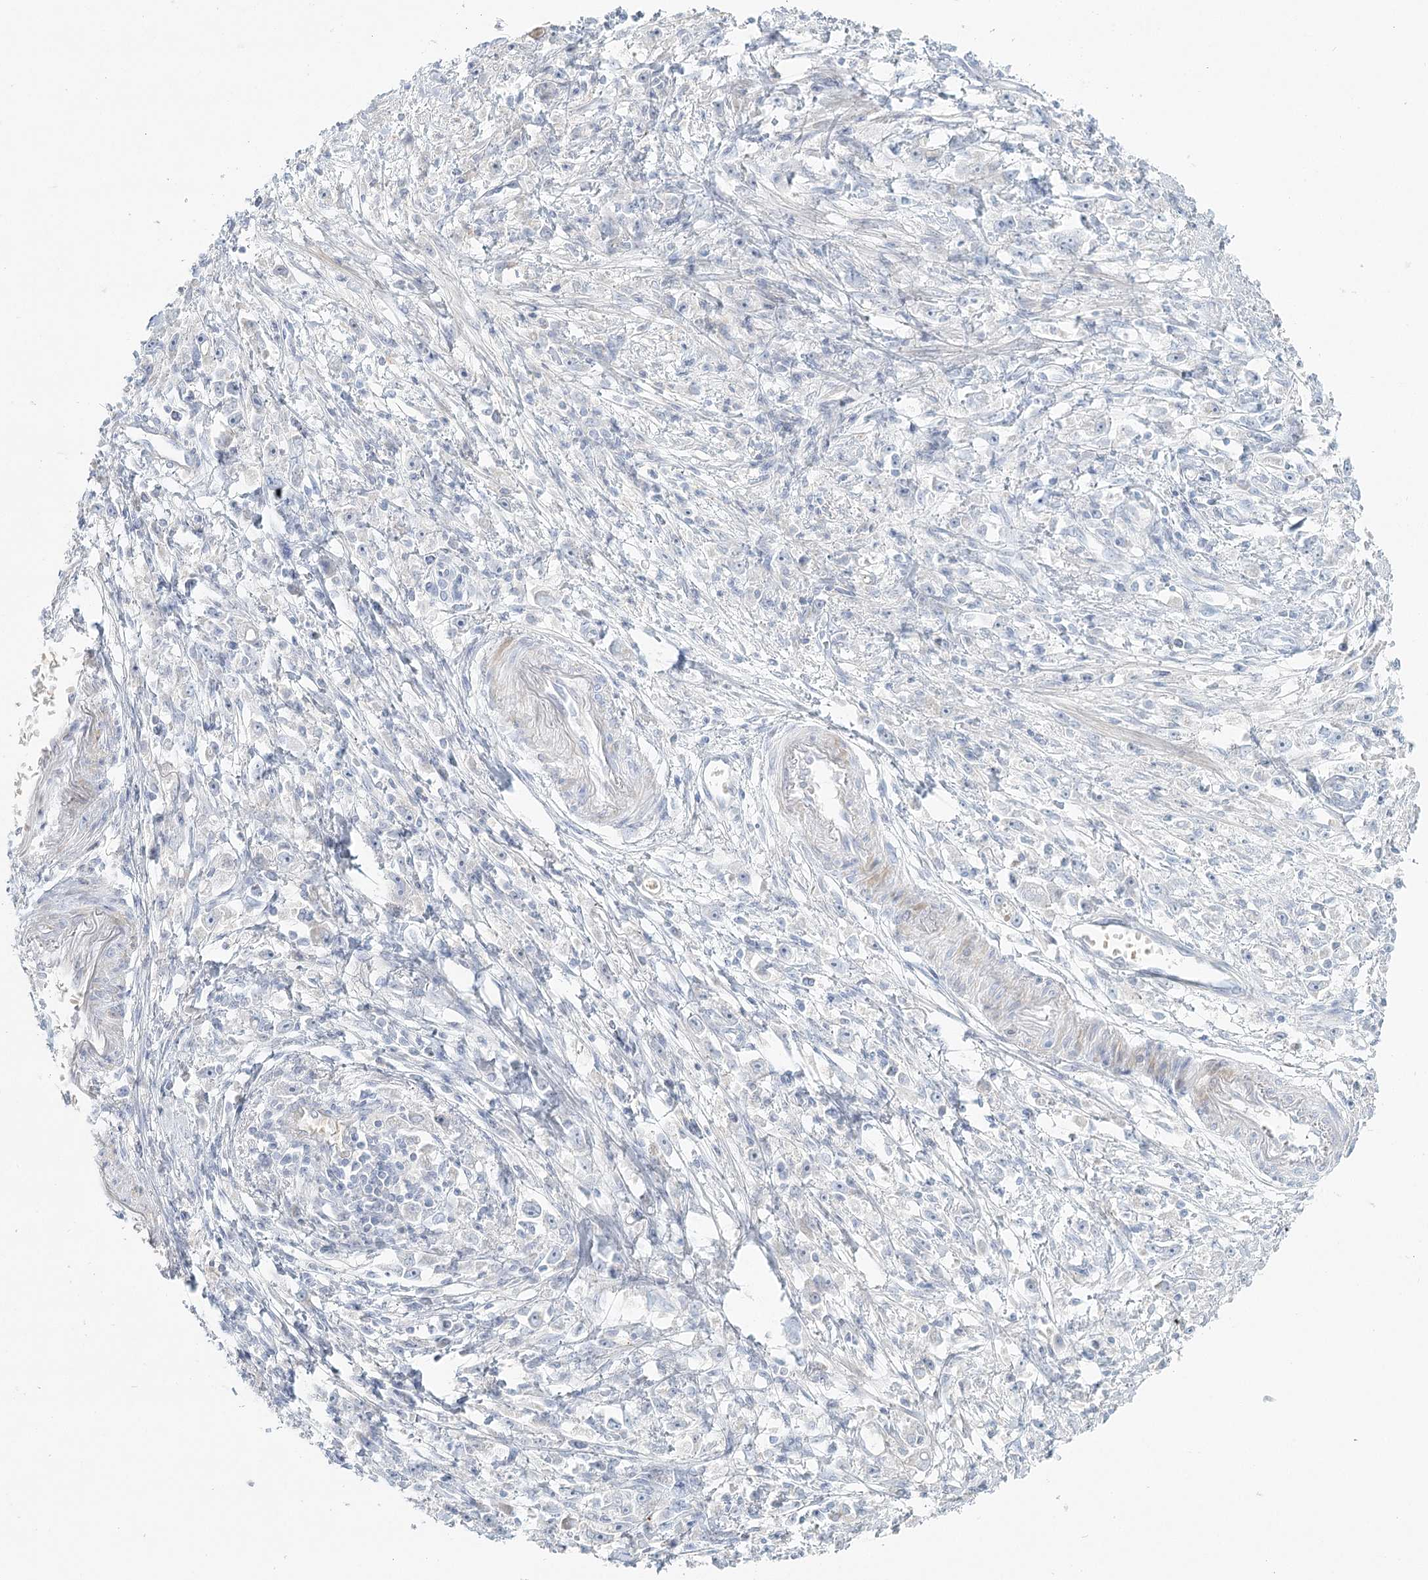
{"staining": {"intensity": "negative", "quantity": "none", "location": "none"}, "tissue": "stomach cancer", "cell_type": "Tumor cells", "image_type": "cancer", "snomed": [{"axis": "morphology", "description": "Adenocarcinoma, NOS"}, {"axis": "topography", "description": "Stomach"}], "caption": "Human stomach cancer stained for a protein using IHC reveals no staining in tumor cells.", "gene": "DMGDH", "patient": {"sex": "female", "age": 59}}